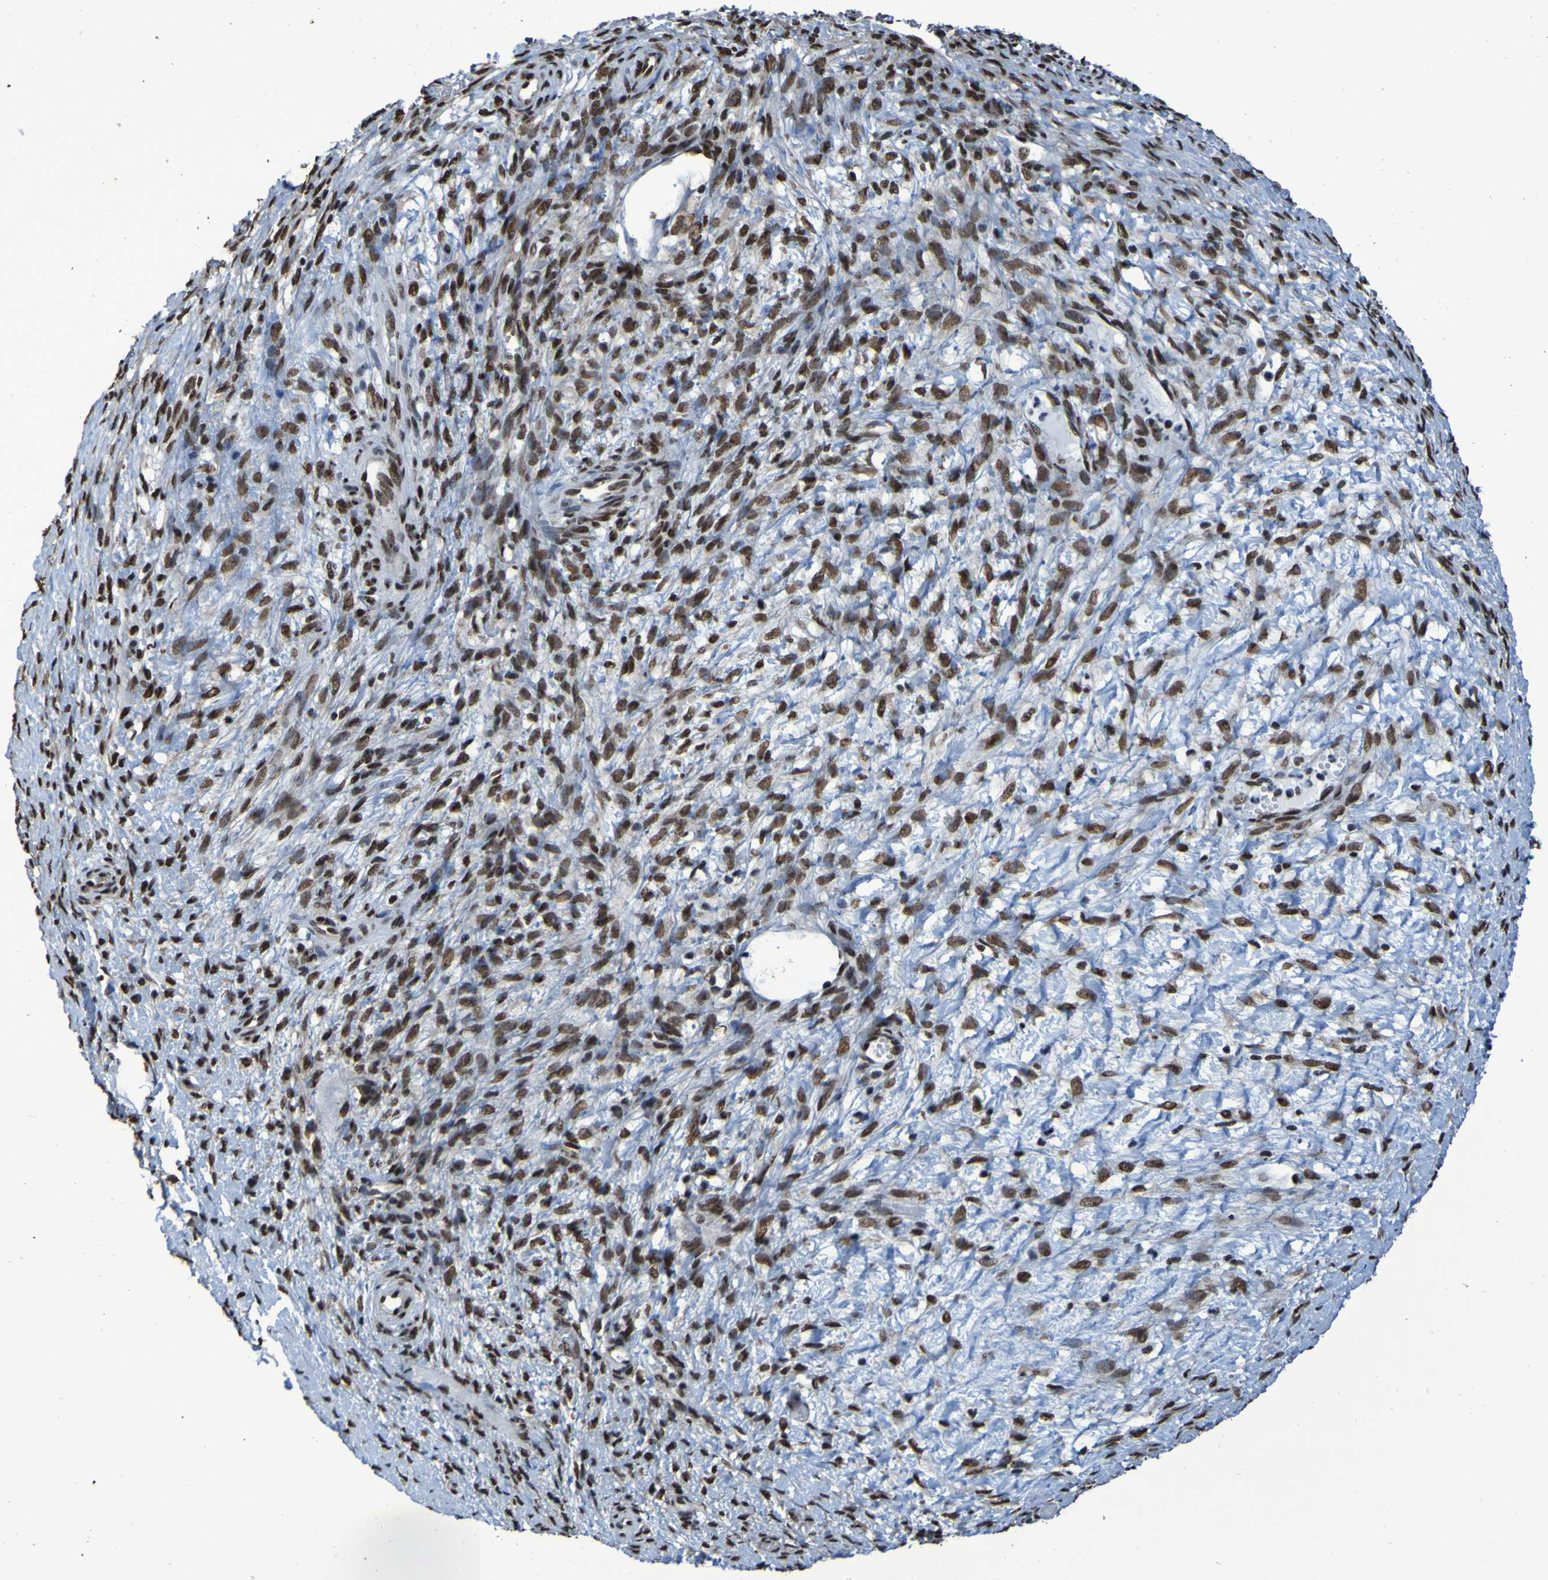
{"staining": {"intensity": "strong", "quantity": ">75%", "location": "nuclear"}, "tissue": "ovarian cancer", "cell_type": "Tumor cells", "image_type": "cancer", "snomed": [{"axis": "morphology", "description": "Cystadenocarcinoma, mucinous, NOS"}, {"axis": "topography", "description": "Ovary"}], "caption": "Mucinous cystadenocarcinoma (ovarian) stained with immunohistochemistry demonstrates strong nuclear staining in about >75% of tumor cells.", "gene": "HNRNPR", "patient": {"sex": "female", "age": 80}}